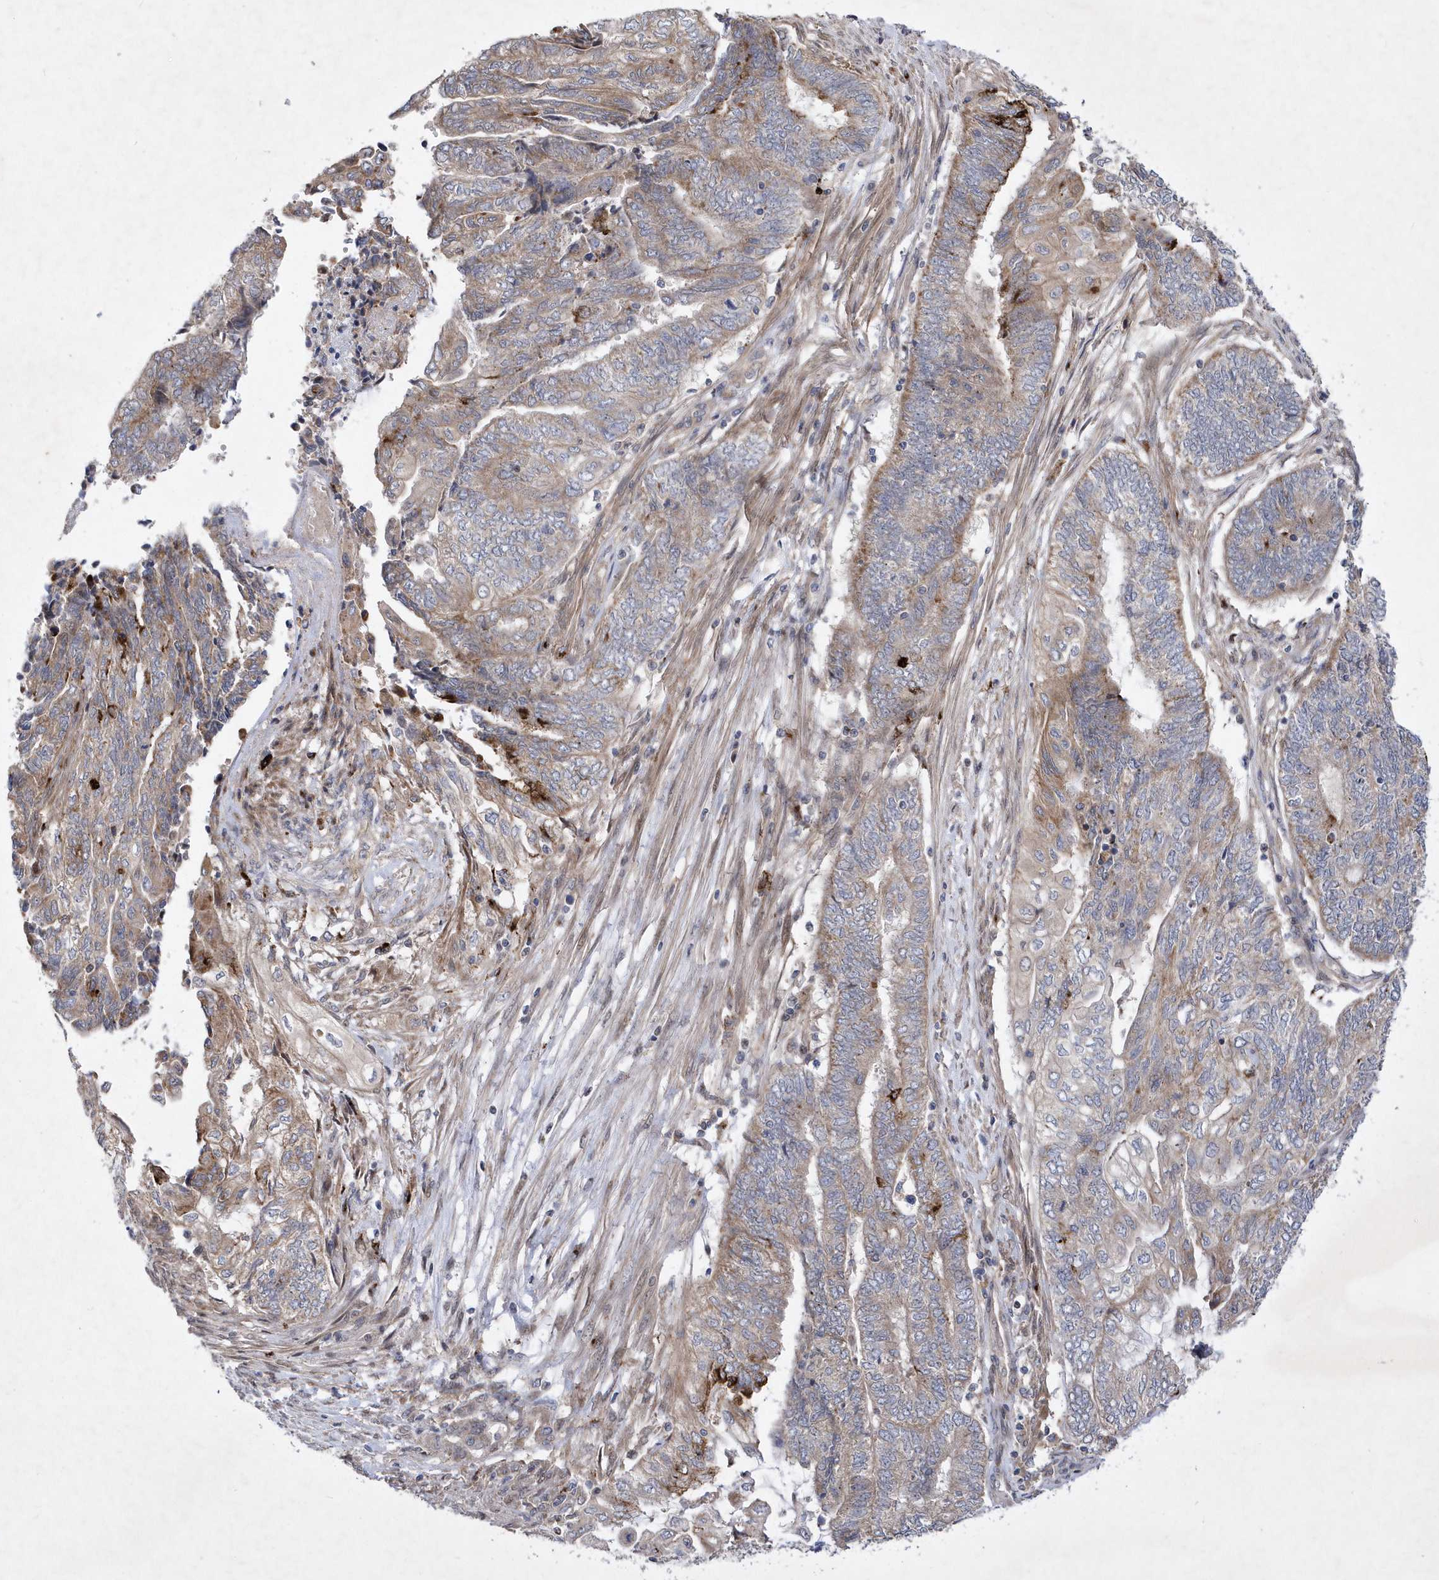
{"staining": {"intensity": "weak", "quantity": "25%-75%", "location": "cytoplasmic/membranous"}, "tissue": "endometrial cancer", "cell_type": "Tumor cells", "image_type": "cancer", "snomed": [{"axis": "morphology", "description": "Adenocarcinoma, NOS"}, {"axis": "topography", "description": "Uterus"}, {"axis": "topography", "description": "Endometrium"}], "caption": "Immunohistochemistry (IHC) micrograph of neoplastic tissue: endometrial cancer stained using immunohistochemistry (IHC) demonstrates low levels of weak protein expression localized specifically in the cytoplasmic/membranous of tumor cells, appearing as a cytoplasmic/membranous brown color.", "gene": "LONRF2", "patient": {"sex": "female", "age": 70}}